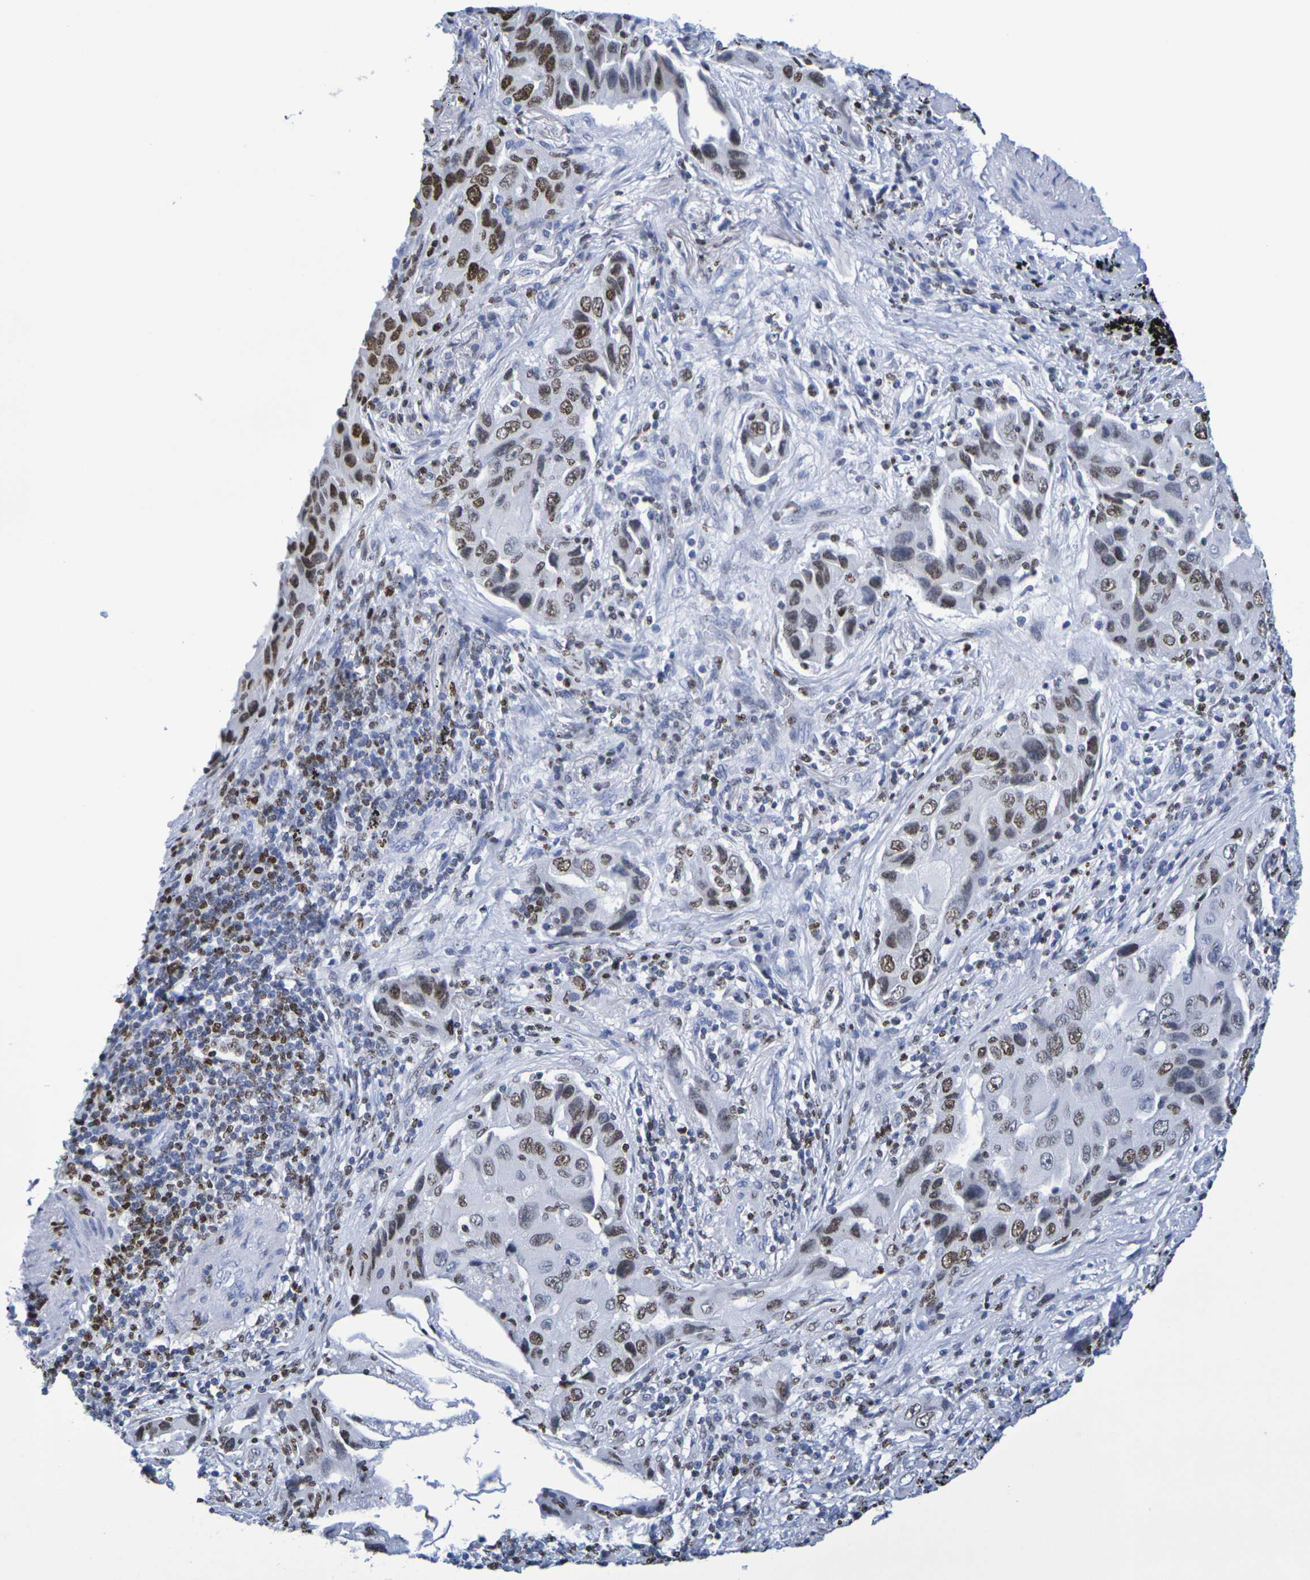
{"staining": {"intensity": "weak", "quantity": ">75%", "location": "nuclear"}, "tissue": "lung cancer", "cell_type": "Tumor cells", "image_type": "cancer", "snomed": [{"axis": "morphology", "description": "Adenocarcinoma, NOS"}, {"axis": "topography", "description": "Lung"}], "caption": "Weak nuclear expression for a protein is appreciated in about >75% of tumor cells of adenocarcinoma (lung) using IHC.", "gene": "H1-5", "patient": {"sex": "female", "age": 65}}